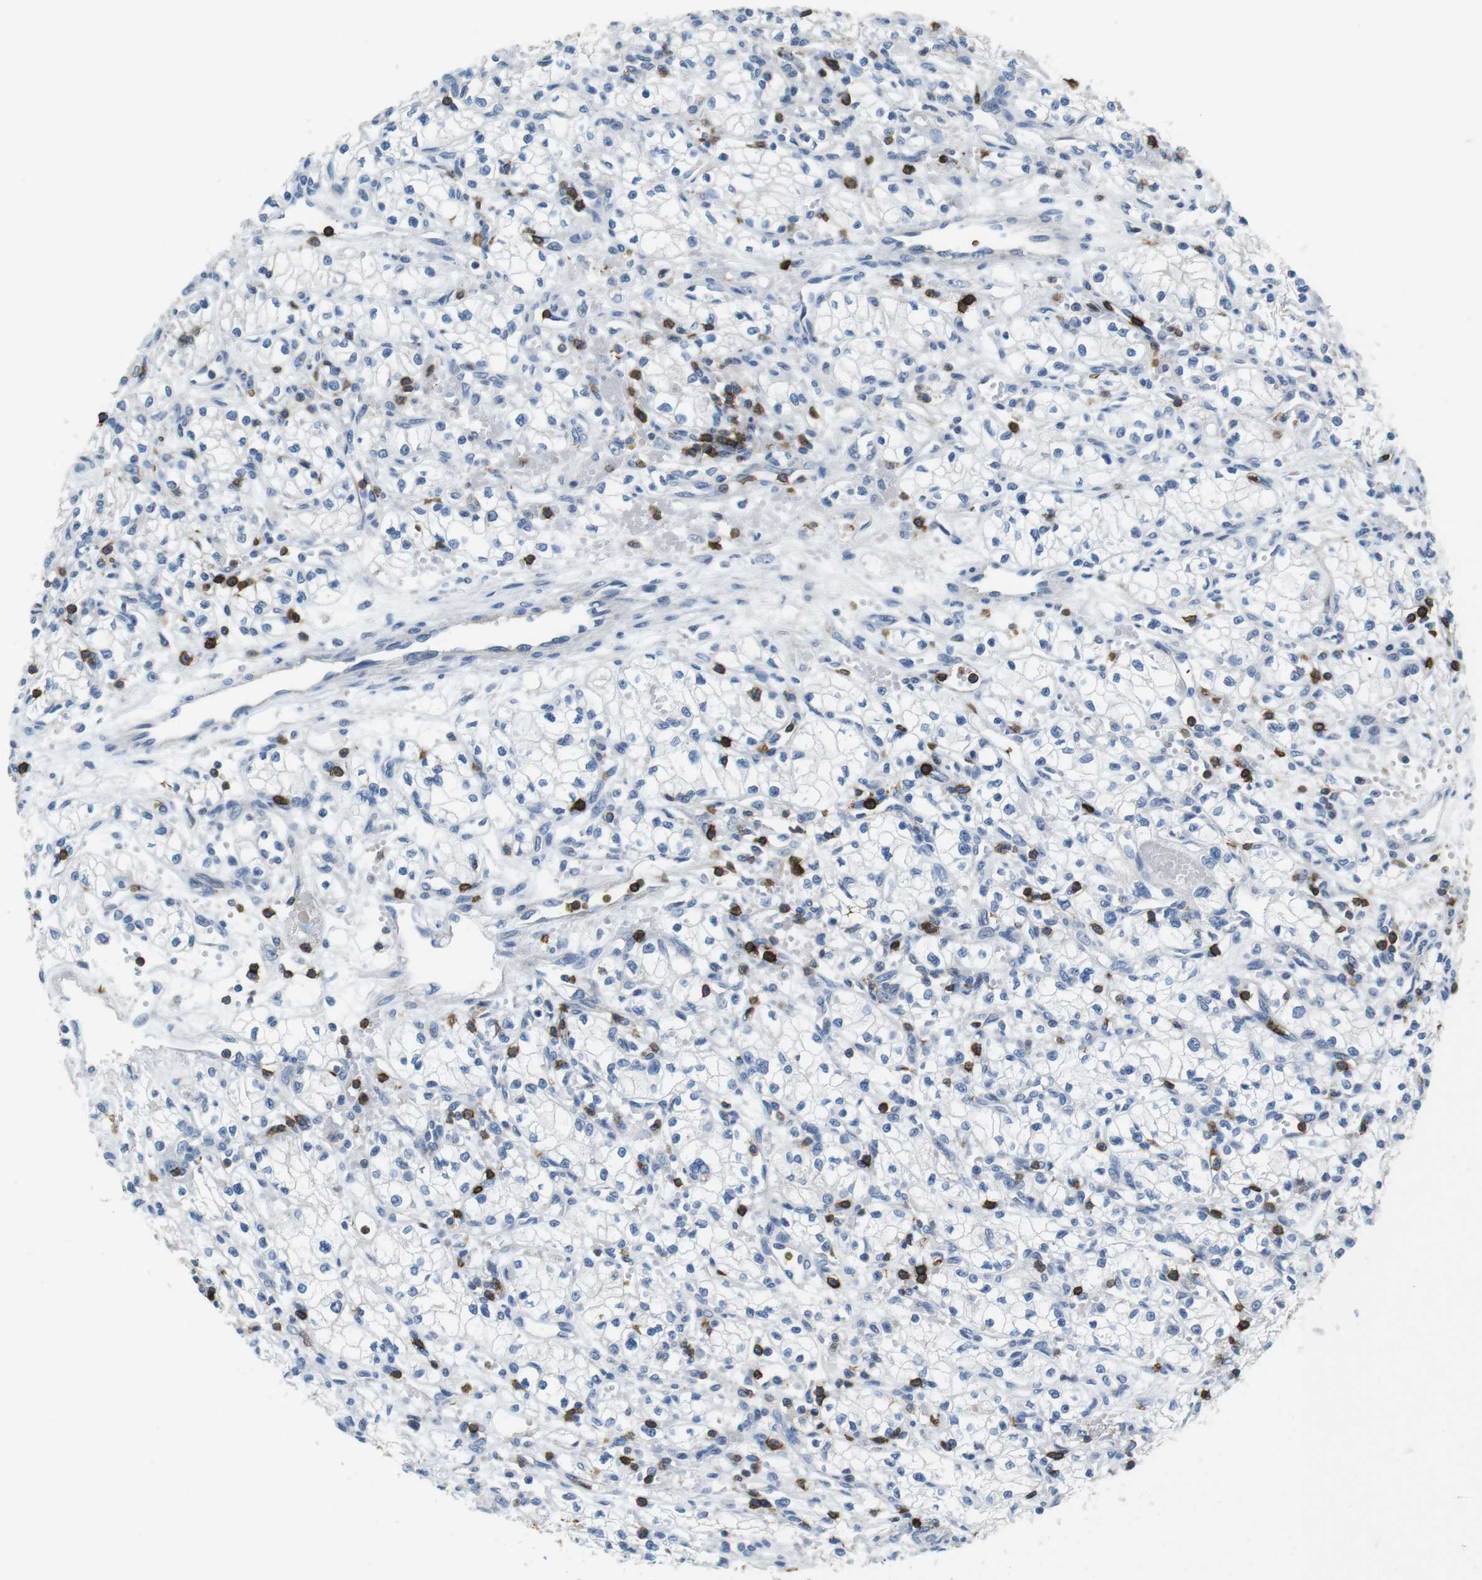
{"staining": {"intensity": "negative", "quantity": "none", "location": "none"}, "tissue": "renal cancer", "cell_type": "Tumor cells", "image_type": "cancer", "snomed": [{"axis": "morphology", "description": "Normal tissue, NOS"}, {"axis": "morphology", "description": "Adenocarcinoma, NOS"}, {"axis": "topography", "description": "Kidney"}], "caption": "This histopathology image is of renal cancer (adenocarcinoma) stained with IHC to label a protein in brown with the nuclei are counter-stained blue. There is no staining in tumor cells.", "gene": "CD6", "patient": {"sex": "male", "age": 59}}